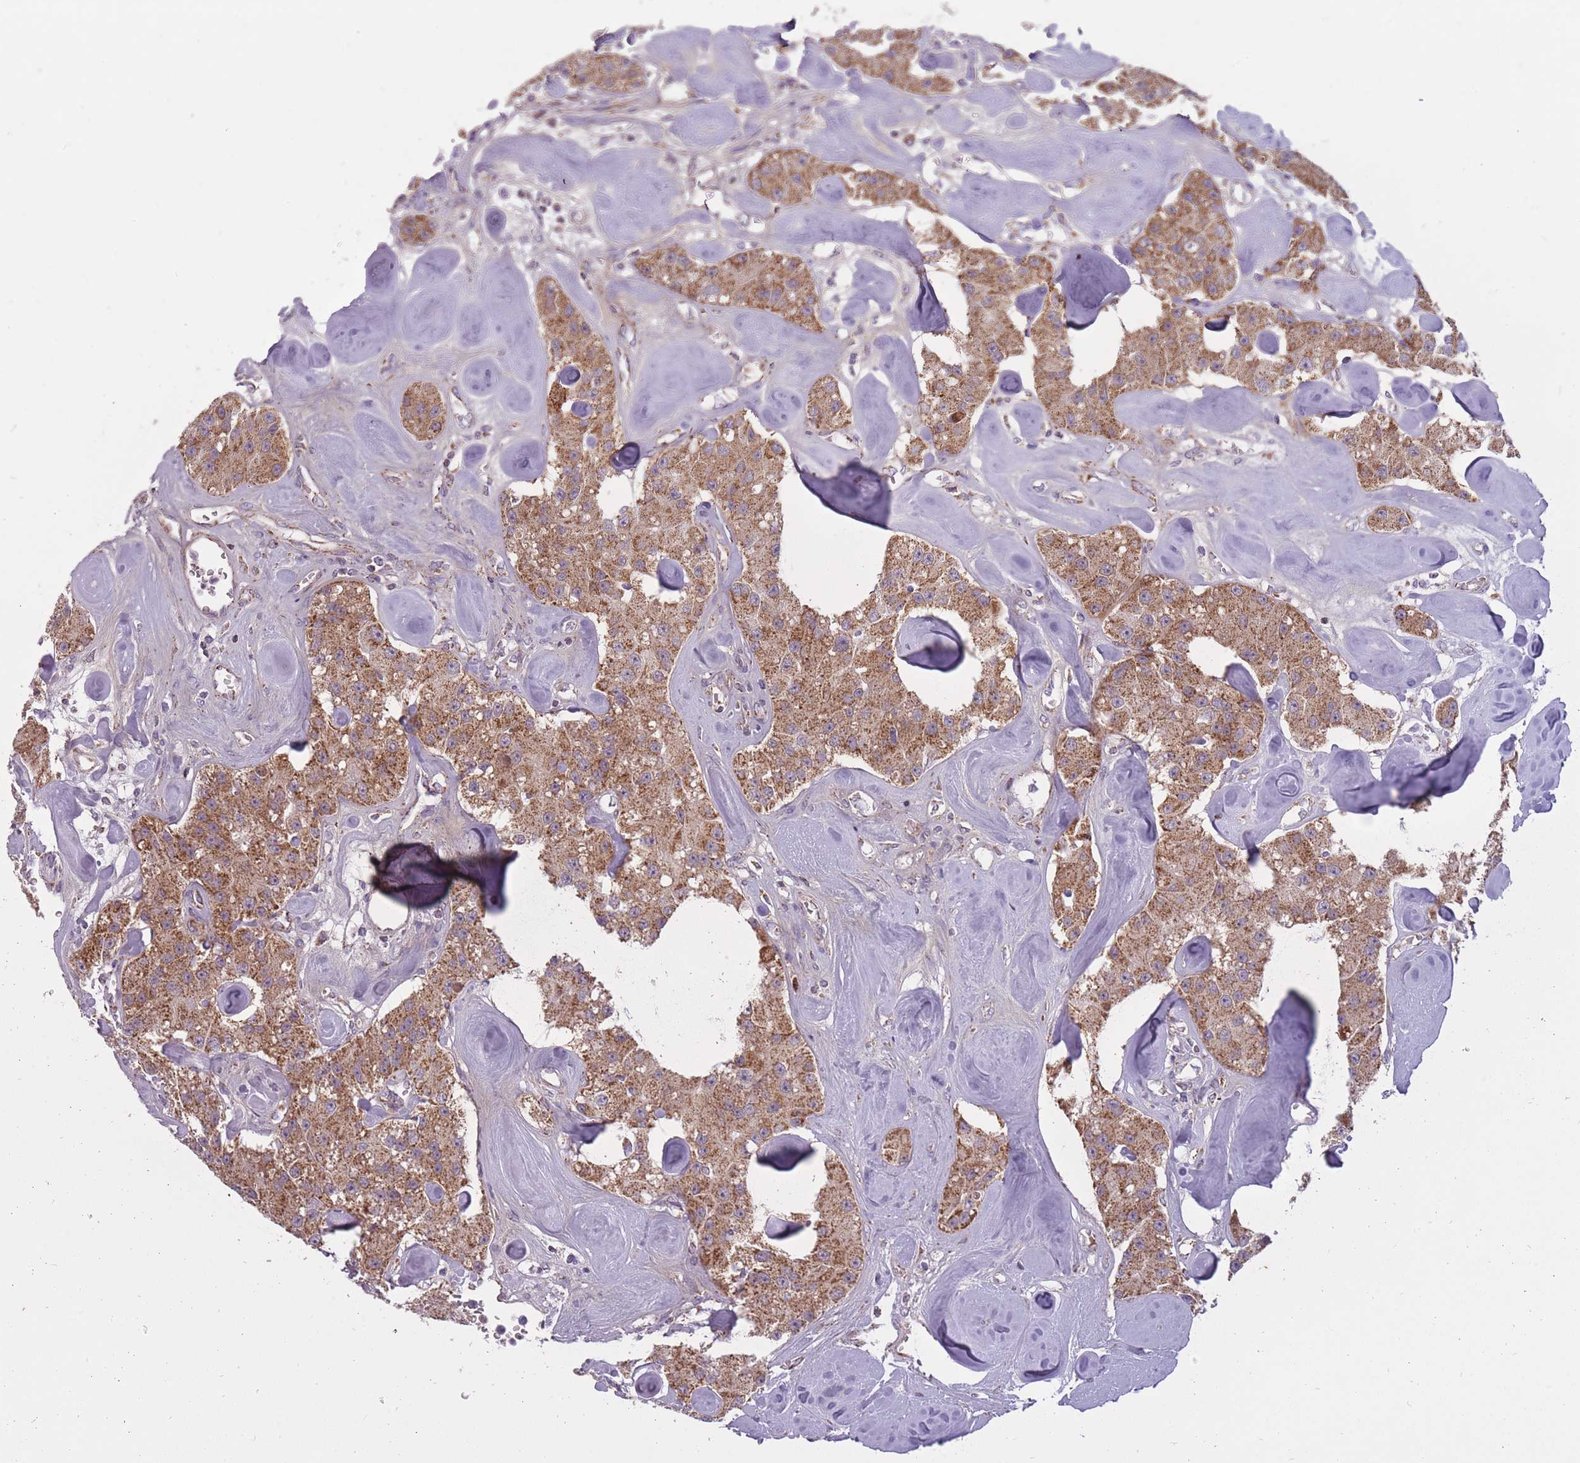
{"staining": {"intensity": "moderate", "quantity": ">75%", "location": "cytoplasmic/membranous"}, "tissue": "carcinoid", "cell_type": "Tumor cells", "image_type": "cancer", "snomed": [{"axis": "morphology", "description": "Carcinoid, malignant, NOS"}, {"axis": "topography", "description": "Pancreas"}], "caption": "Moderate cytoplasmic/membranous protein staining is present in about >75% of tumor cells in carcinoid (malignant).", "gene": "LIN7C", "patient": {"sex": "male", "age": 41}}